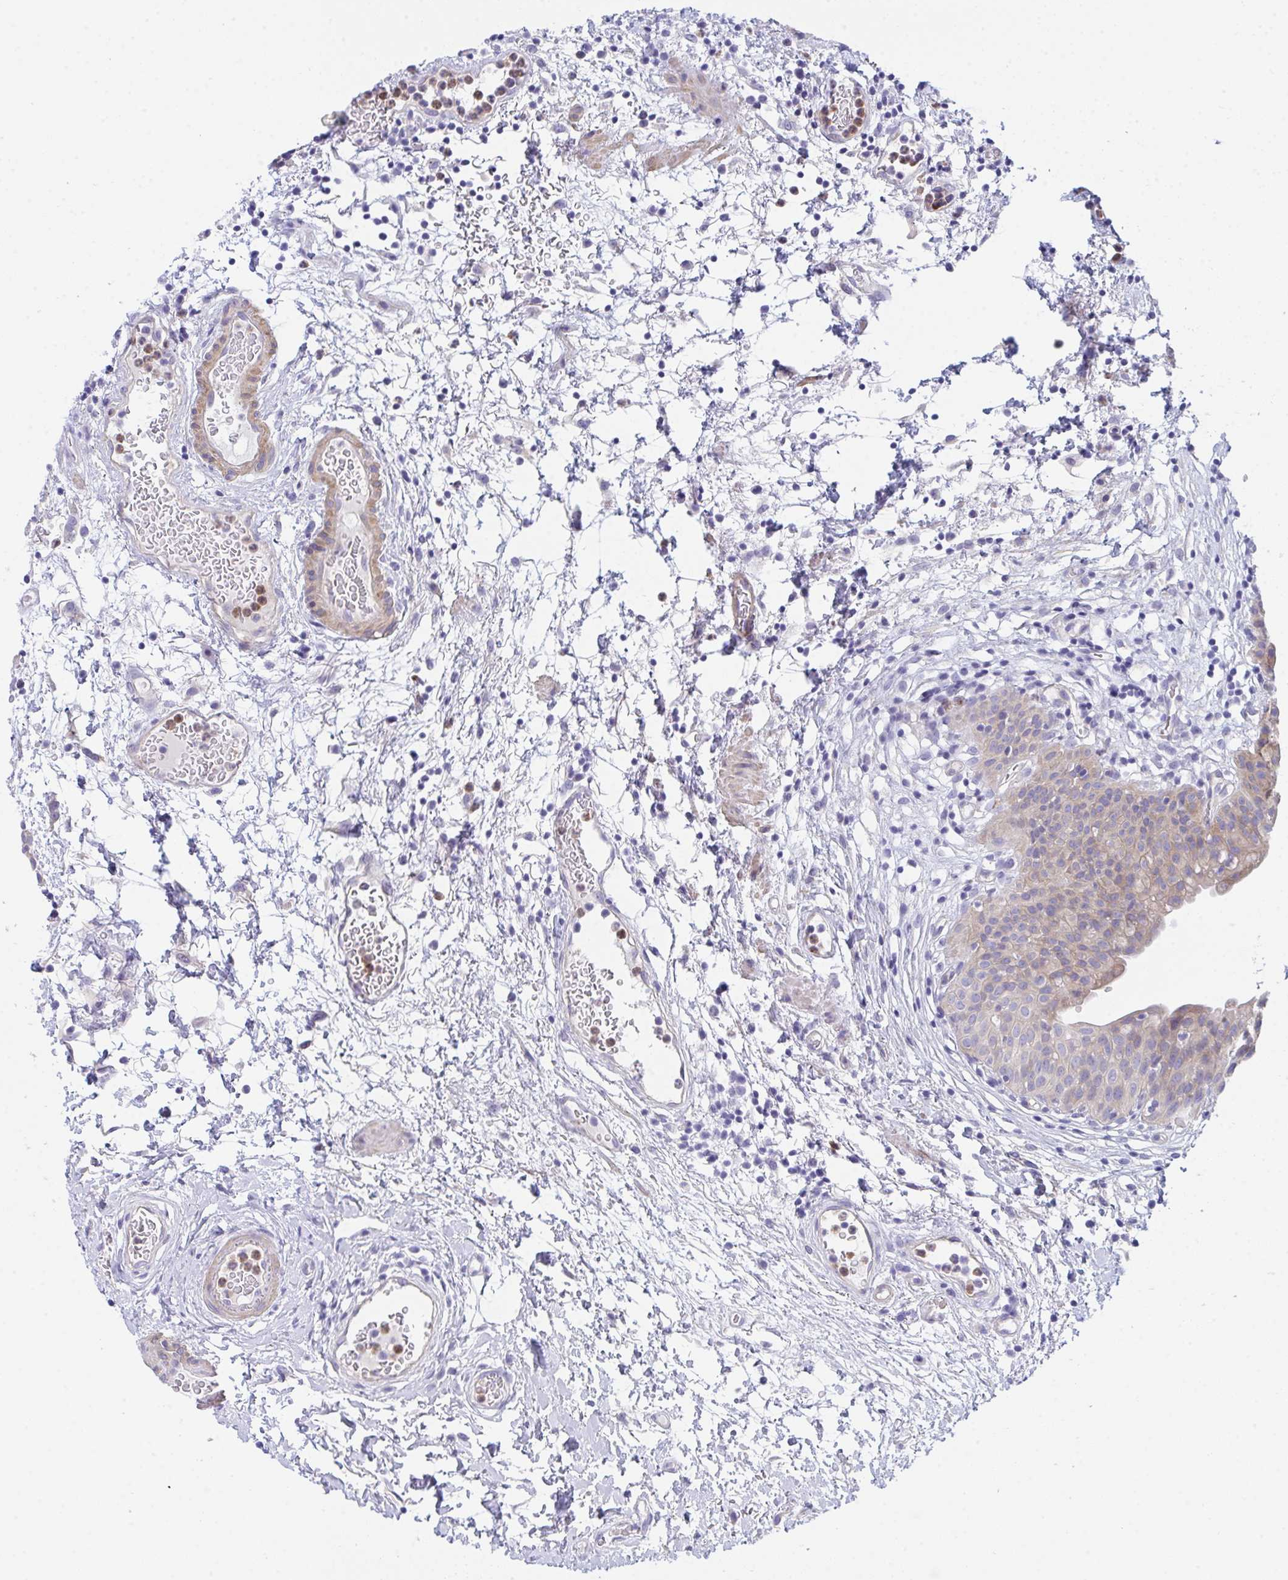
{"staining": {"intensity": "moderate", "quantity": "25%-75%", "location": "cytoplasmic/membranous"}, "tissue": "urinary bladder", "cell_type": "Urothelial cells", "image_type": "normal", "snomed": [{"axis": "morphology", "description": "Normal tissue, NOS"}, {"axis": "morphology", "description": "Inflammation, NOS"}, {"axis": "topography", "description": "Urinary bladder"}], "caption": "High-power microscopy captured an IHC histopathology image of unremarkable urinary bladder, revealing moderate cytoplasmic/membranous positivity in about 25%-75% of urothelial cells. (DAB = brown stain, brightfield microscopy at high magnification).", "gene": "CEP170B", "patient": {"sex": "male", "age": 57}}